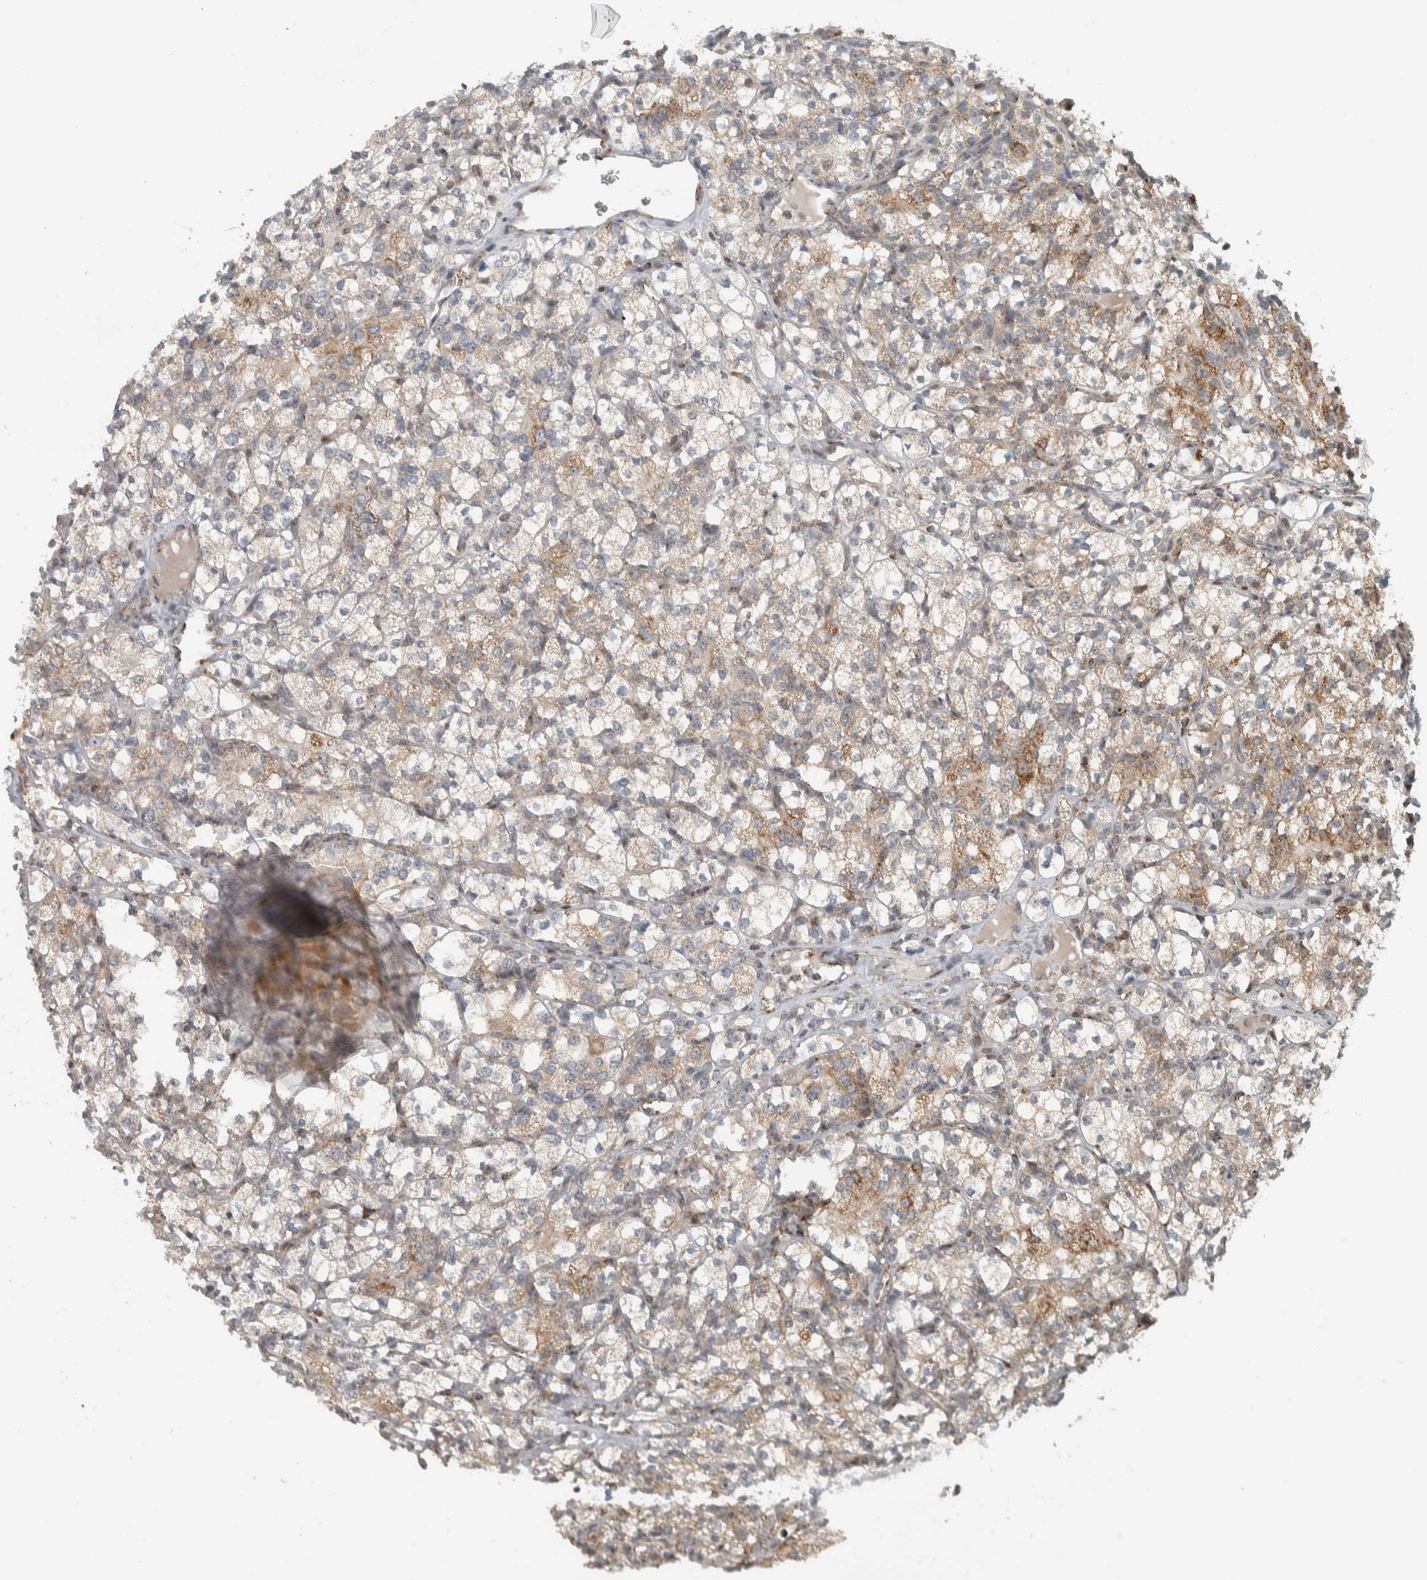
{"staining": {"intensity": "weak", "quantity": ">75%", "location": "cytoplasmic/membranous"}, "tissue": "renal cancer", "cell_type": "Tumor cells", "image_type": "cancer", "snomed": [{"axis": "morphology", "description": "Adenocarcinoma, NOS"}, {"axis": "topography", "description": "Kidney"}], "caption": "Renal cancer (adenocarcinoma) stained for a protein displays weak cytoplasmic/membranous positivity in tumor cells.", "gene": "PPM1K", "patient": {"sex": "male", "age": 77}}